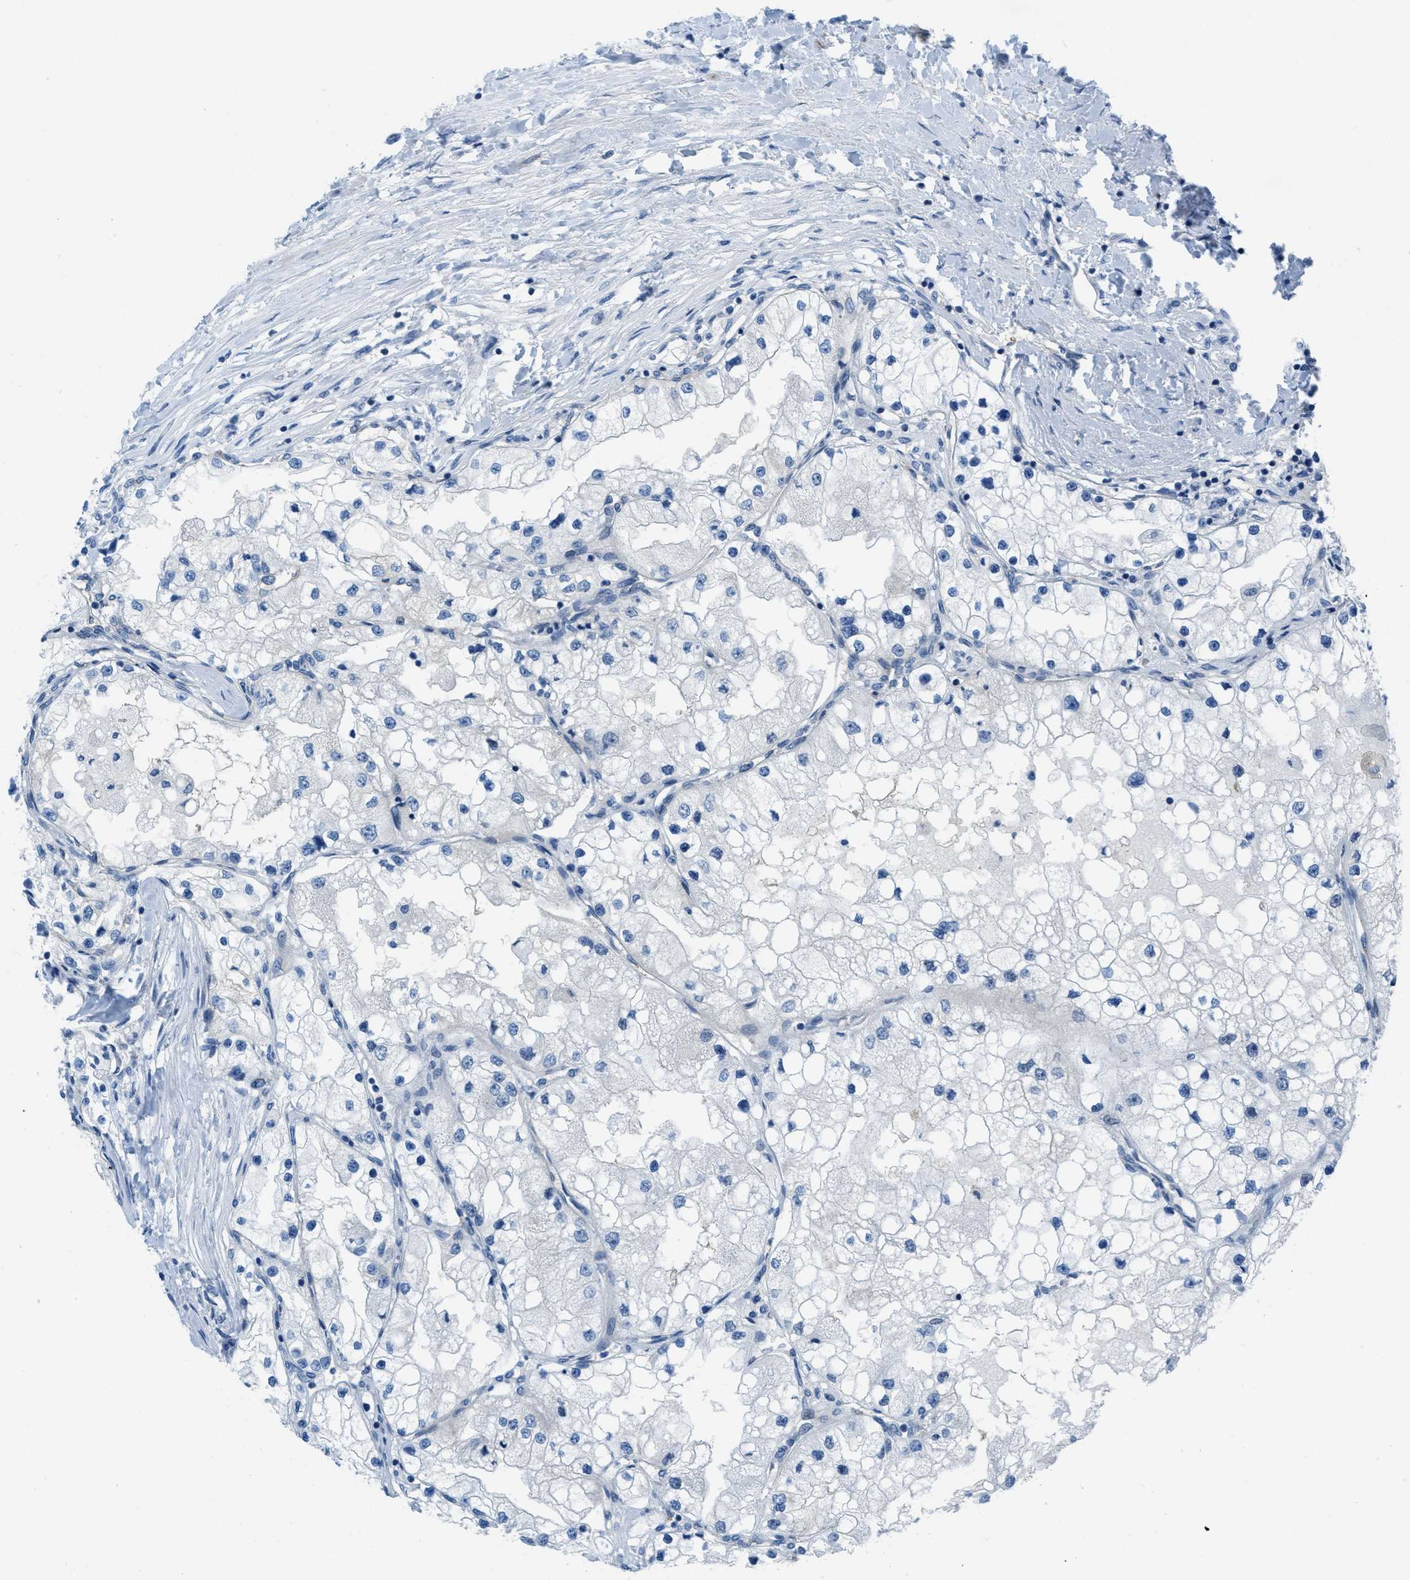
{"staining": {"intensity": "negative", "quantity": "none", "location": "none"}, "tissue": "renal cancer", "cell_type": "Tumor cells", "image_type": "cancer", "snomed": [{"axis": "morphology", "description": "Adenocarcinoma, NOS"}, {"axis": "topography", "description": "Kidney"}], "caption": "DAB (3,3'-diaminobenzidine) immunohistochemical staining of human renal cancer reveals no significant expression in tumor cells.", "gene": "ASGR1", "patient": {"sex": "male", "age": 68}}